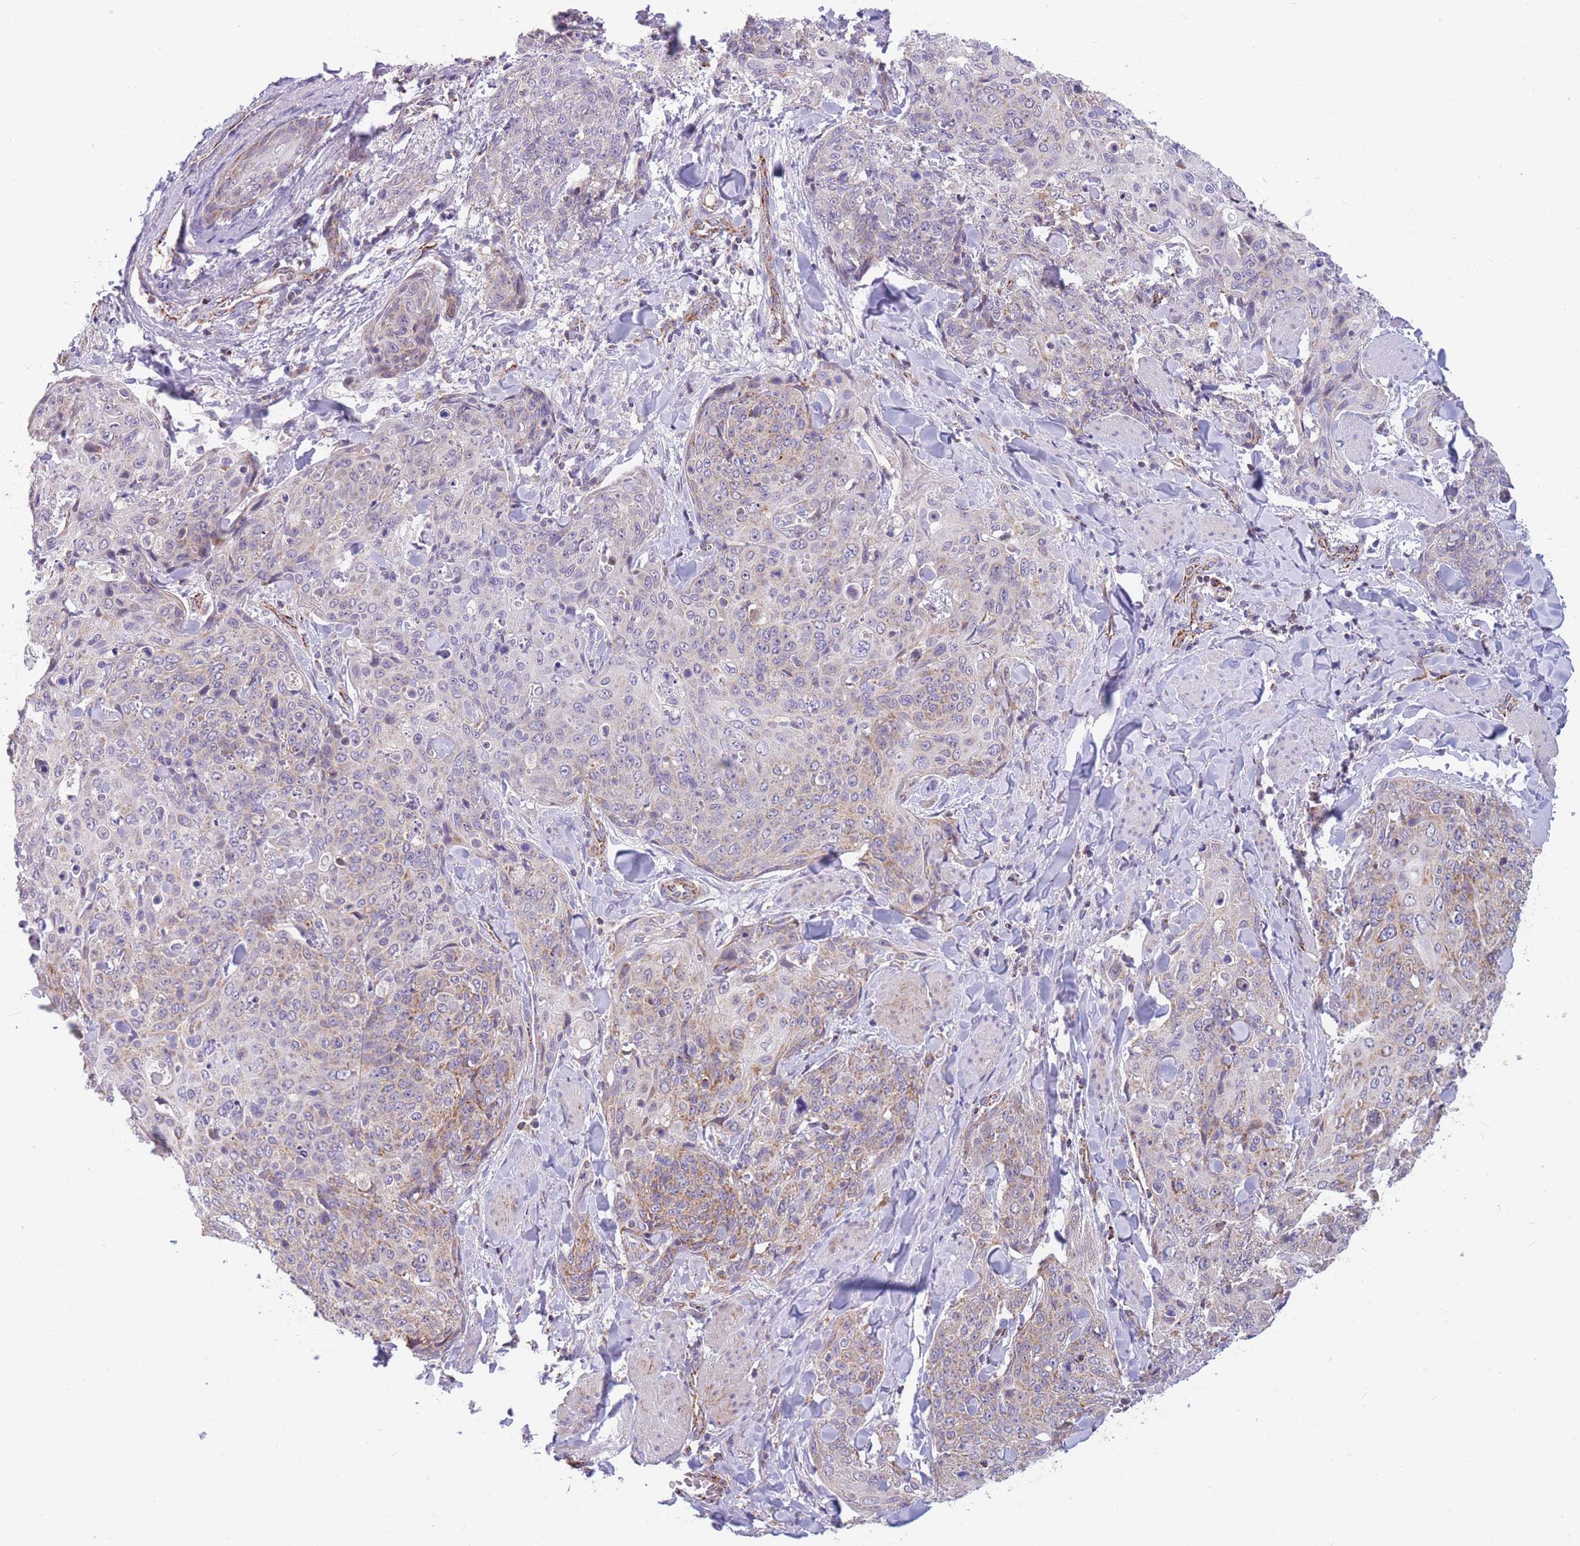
{"staining": {"intensity": "weak", "quantity": "<25%", "location": "cytoplasmic/membranous"}, "tissue": "skin cancer", "cell_type": "Tumor cells", "image_type": "cancer", "snomed": [{"axis": "morphology", "description": "Squamous cell carcinoma, NOS"}, {"axis": "topography", "description": "Skin"}, {"axis": "topography", "description": "Vulva"}], "caption": "Immunohistochemical staining of human skin squamous cell carcinoma reveals no significant staining in tumor cells. Nuclei are stained in blue.", "gene": "DDX49", "patient": {"sex": "female", "age": 85}}